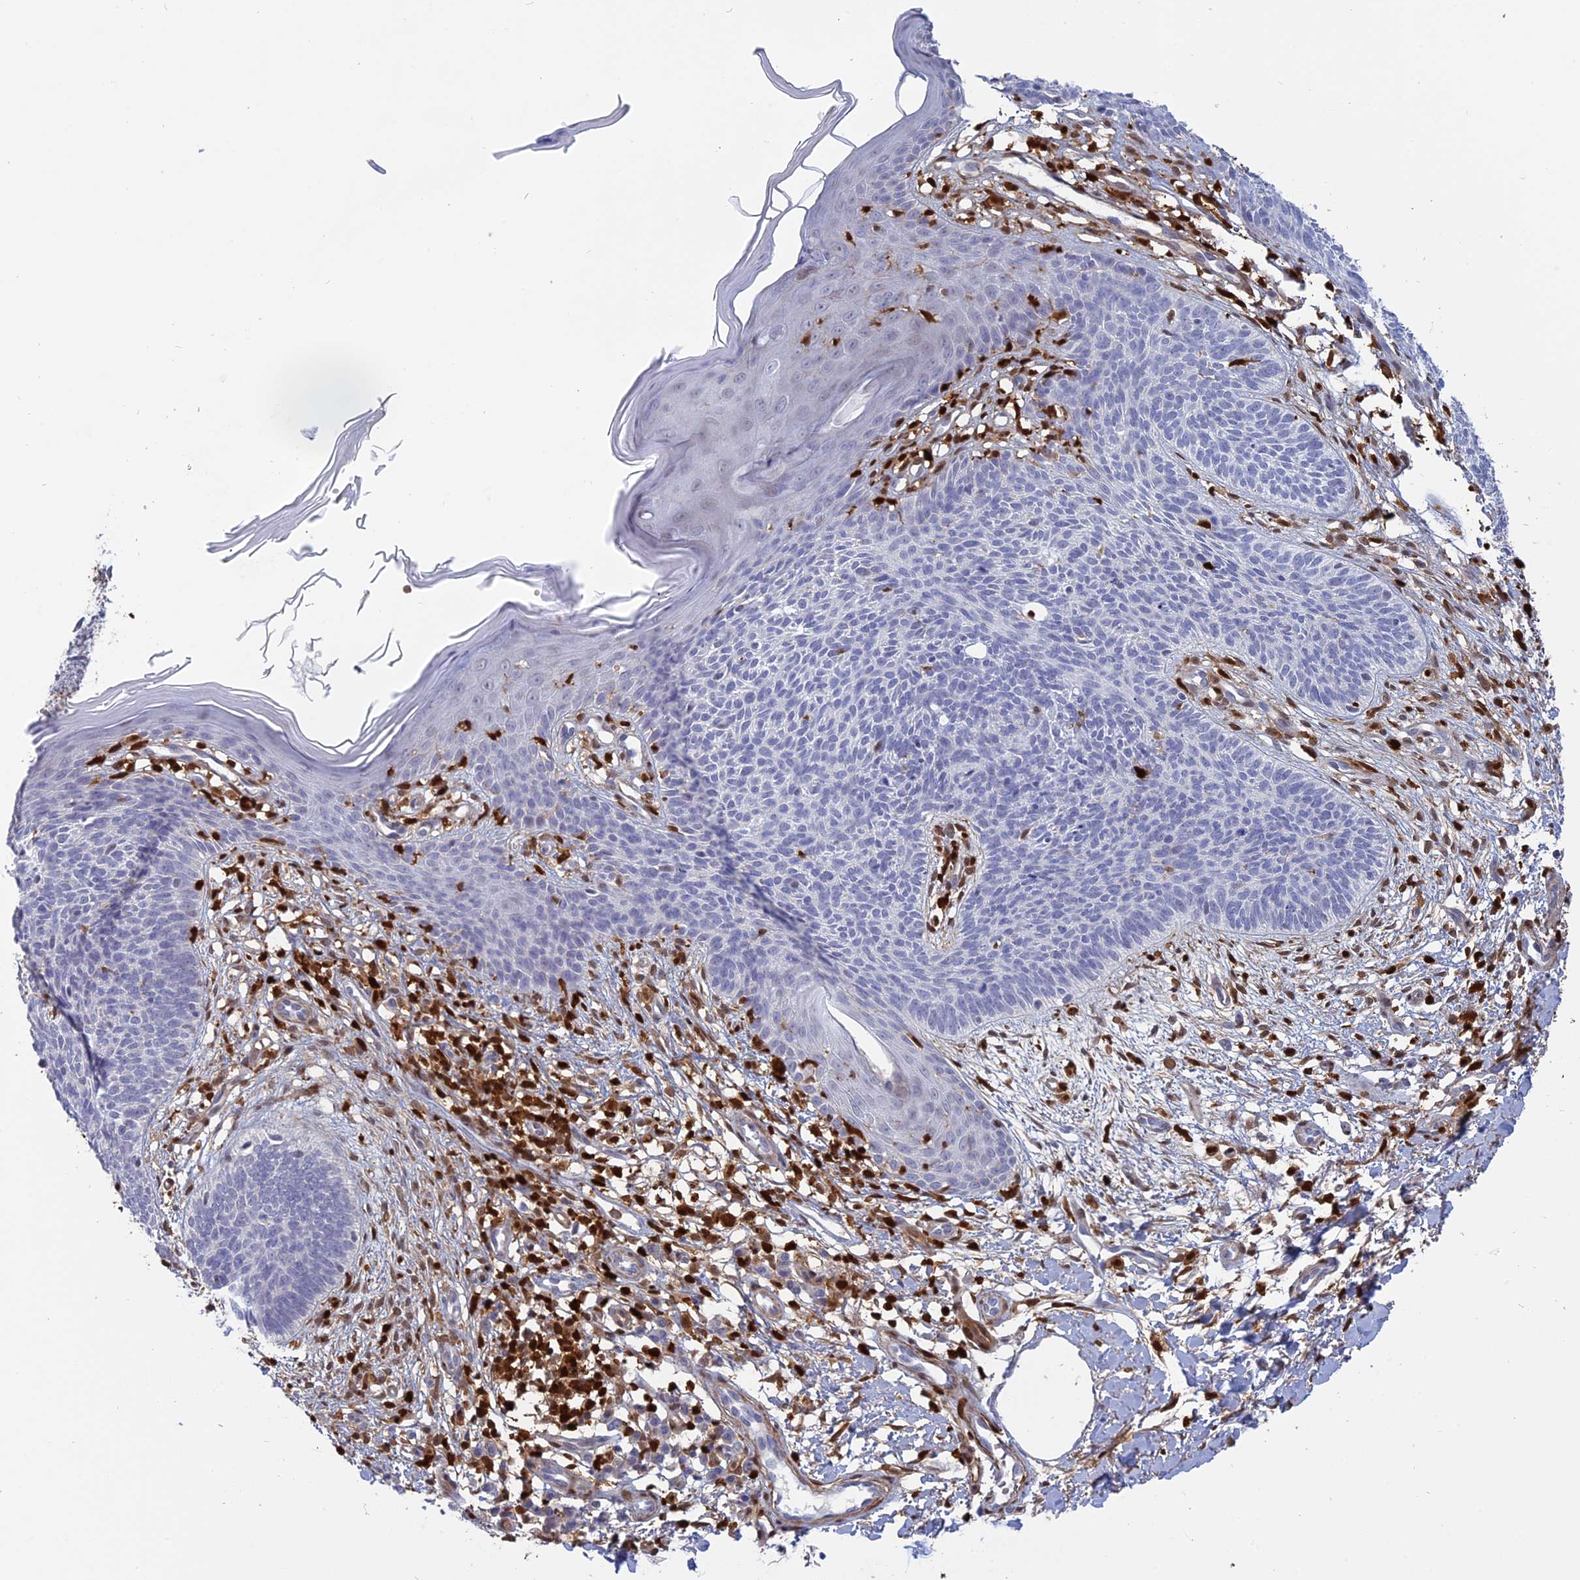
{"staining": {"intensity": "negative", "quantity": "none", "location": "none"}, "tissue": "skin cancer", "cell_type": "Tumor cells", "image_type": "cancer", "snomed": [{"axis": "morphology", "description": "Basal cell carcinoma"}, {"axis": "topography", "description": "Skin"}], "caption": "Tumor cells show no significant positivity in skin cancer.", "gene": "PGBD4", "patient": {"sex": "female", "age": 66}}